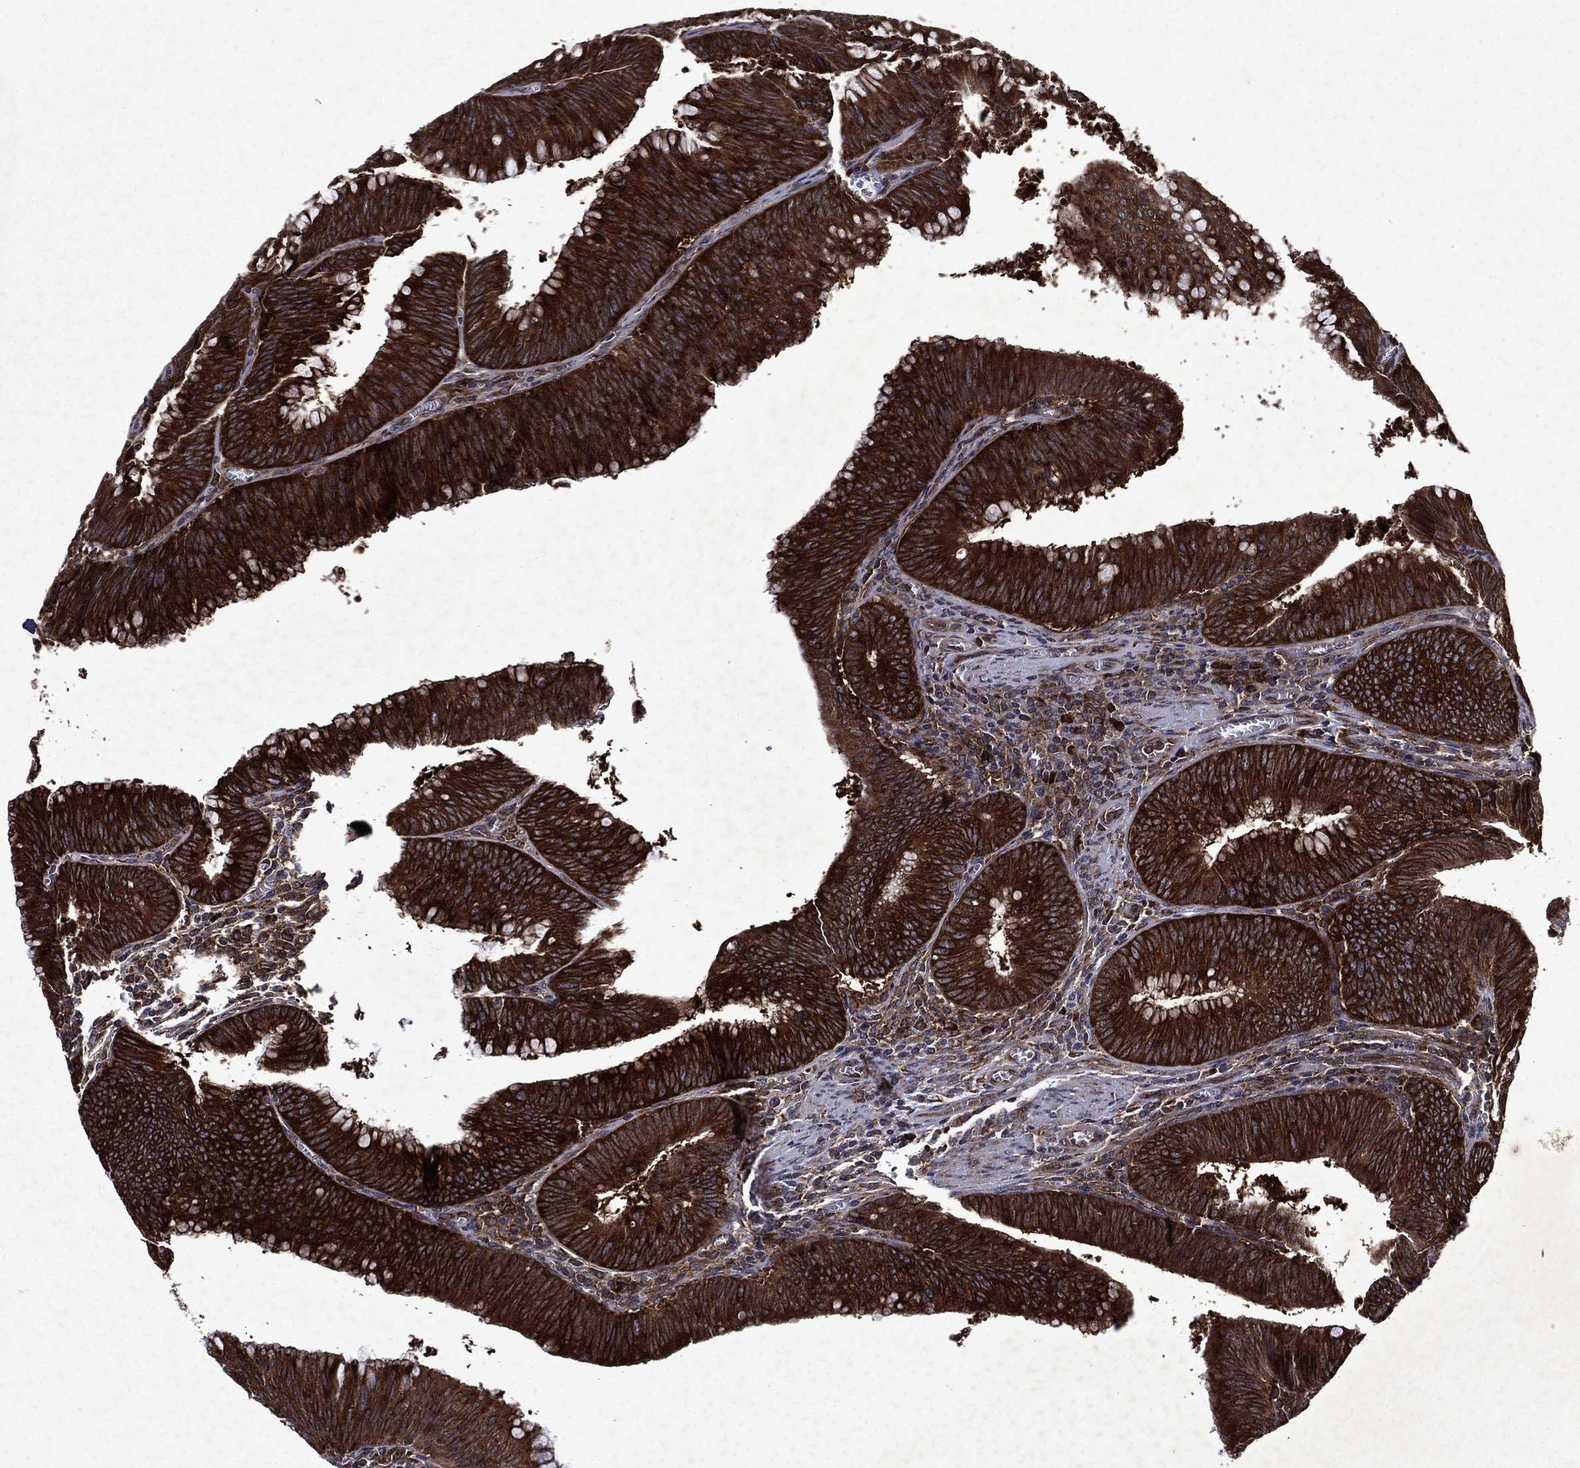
{"staining": {"intensity": "strong", "quantity": ">75%", "location": "cytoplasmic/membranous"}, "tissue": "colorectal cancer", "cell_type": "Tumor cells", "image_type": "cancer", "snomed": [{"axis": "morphology", "description": "Adenocarcinoma, NOS"}, {"axis": "topography", "description": "Rectum"}], "caption": "A high amount of strong cytoplasmic/membranous staining is identified in about >75% of tumor cells in colorectal cancer (adenocarcinoma) tissue. The staining was performed using DAB to visualize the protein expression in brown, while the nuclei were stained in blue with hematoxylin (Magnification: 20x).", "gene": "EIF2B4", "patient": {"sex": "female", "age": 72}}